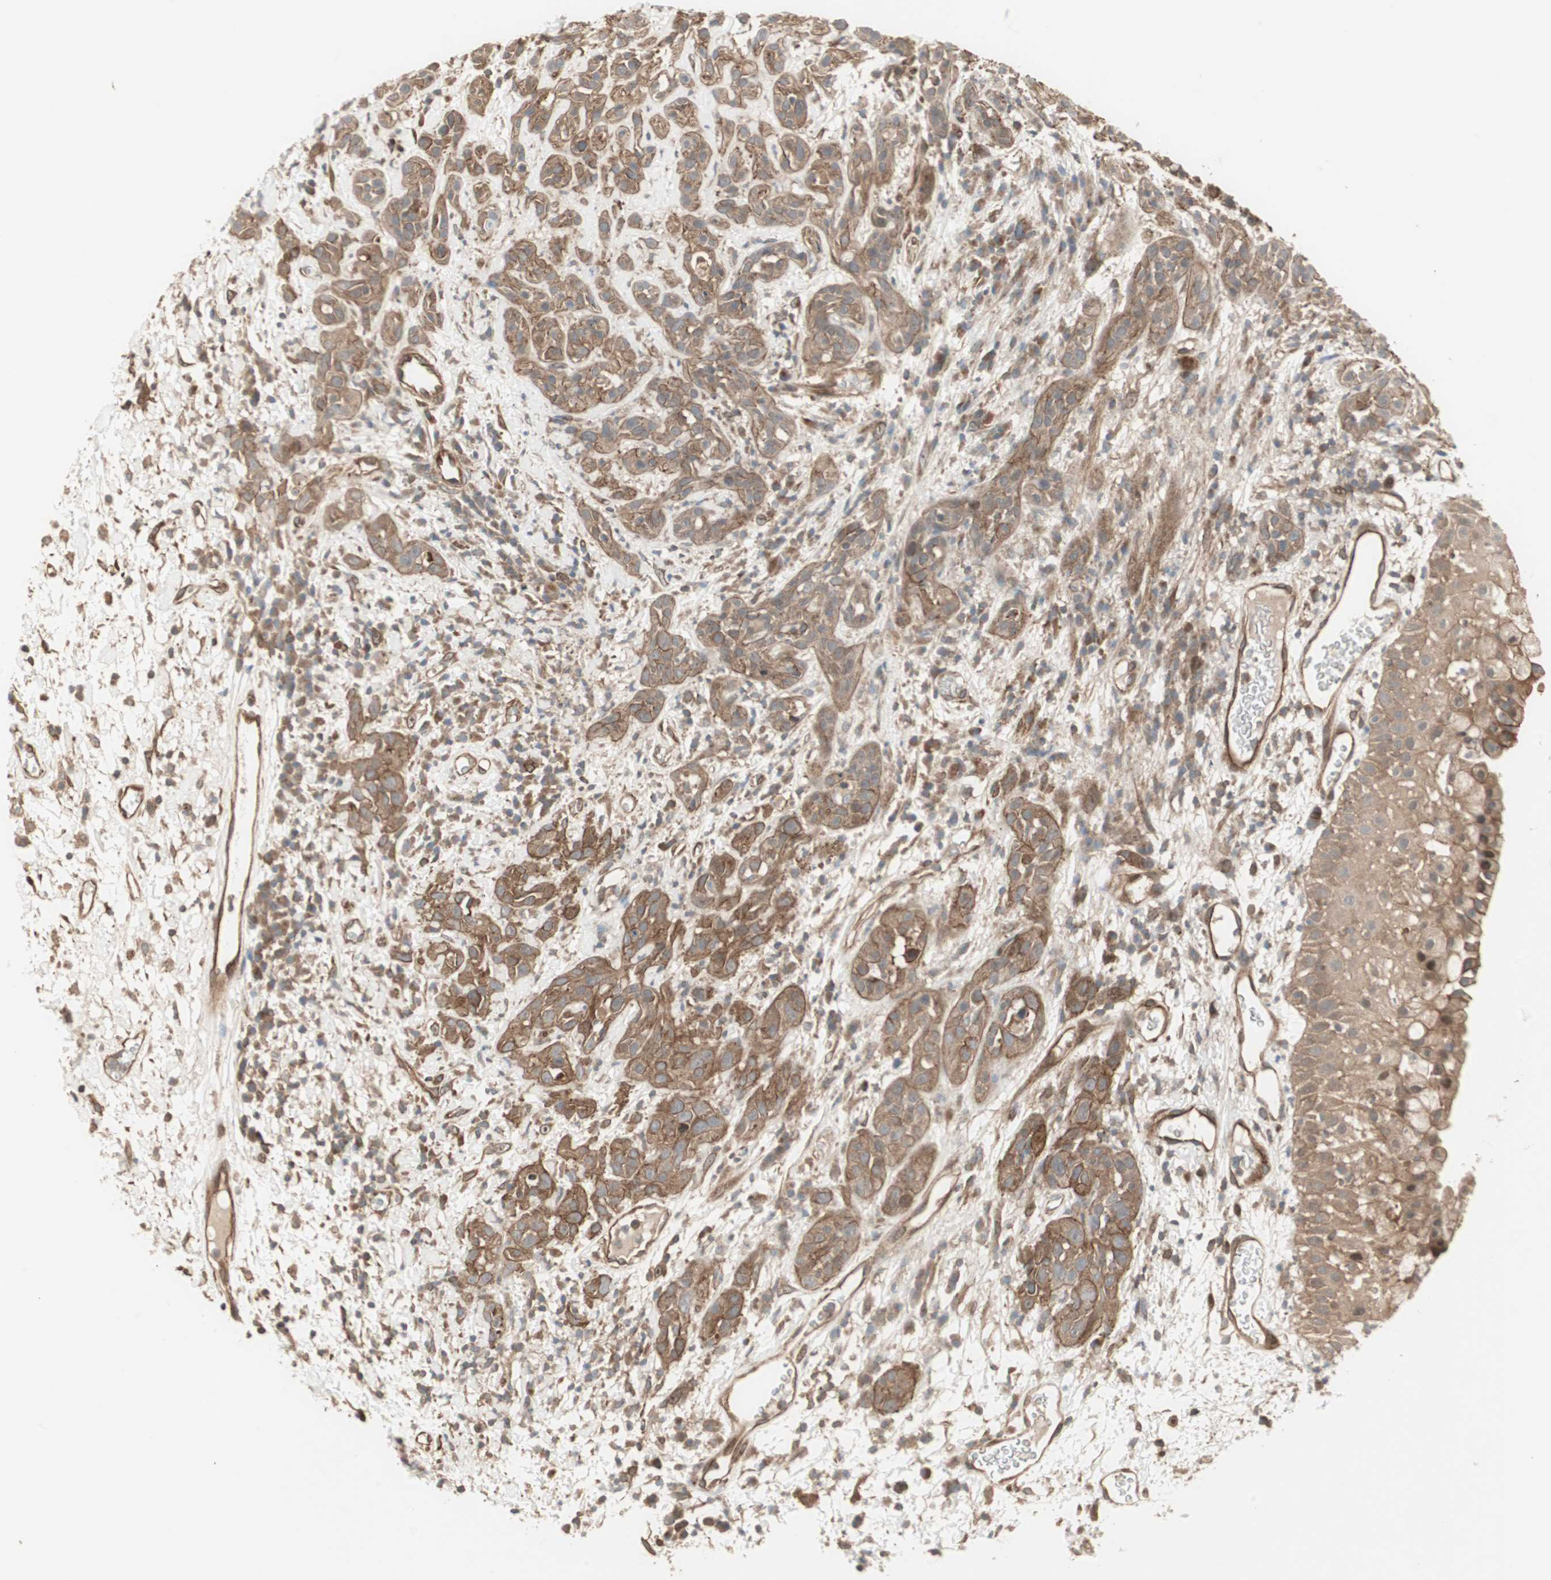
{"staining": {"intensity": "moderate", "quantity": ">75%", "location": "cytoplasmic/membranous"}, "tissue": "head and neck cancer", "cell_type": "Tumor cells", "image_type": "cancer", "snomed": [{"axis": "morphology", "description": "Squamous cell carcinoma, NOS"}, {"axis": "topography", "description": "Head-Neck"}], "caption": "IHC (DAB (3,3'-diaminobenzidine)) staining of human squamous cell carcinoma (head and neck) reveals moderate cytoplasmic/membranous protein staining in about >75% of tumor cells.", "gene": "PFDN1", "patient": {"sex": "male", "age": 62}}